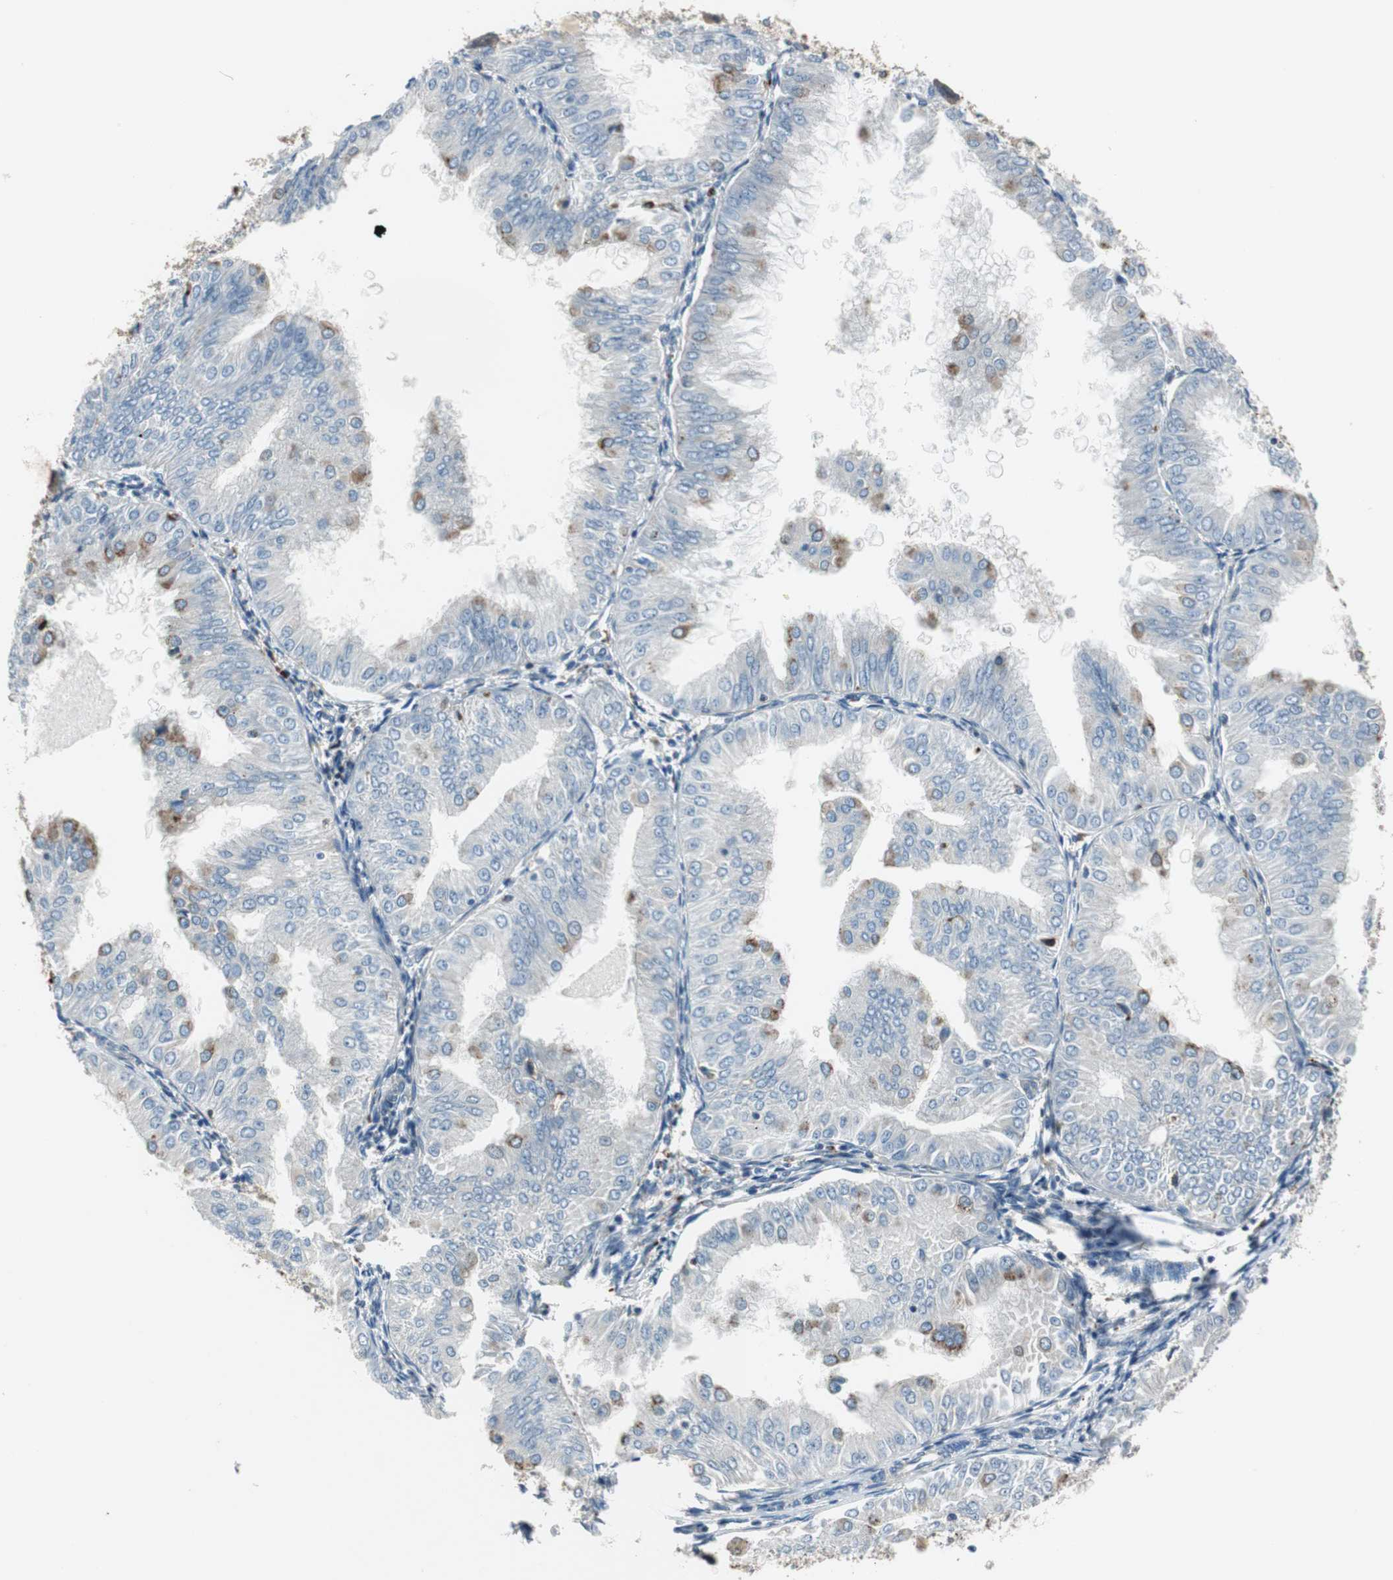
{"staining": {"intensity": "moderate", "quantity": "<25%", "location": "cytoplasmic/membranous"}, "tissue": "endometrial cancer", "cell_type": "Tumor cells", "image_type": "cancer", "snomed": [{"axis": "morphology", "description": "Adenocarcinoma, NOS"}, {"axis": "topography", "description": "Endometrium"}], "caption": "Immunohistochemical staining of human adenocarcinoma (endometrial) reveals low levels of moderate cytoplasmic/membranous protein expression in approximately <25% of tumor cells.", "gene": "NCK1", "patient": {"sex": "female", "age": 53}}